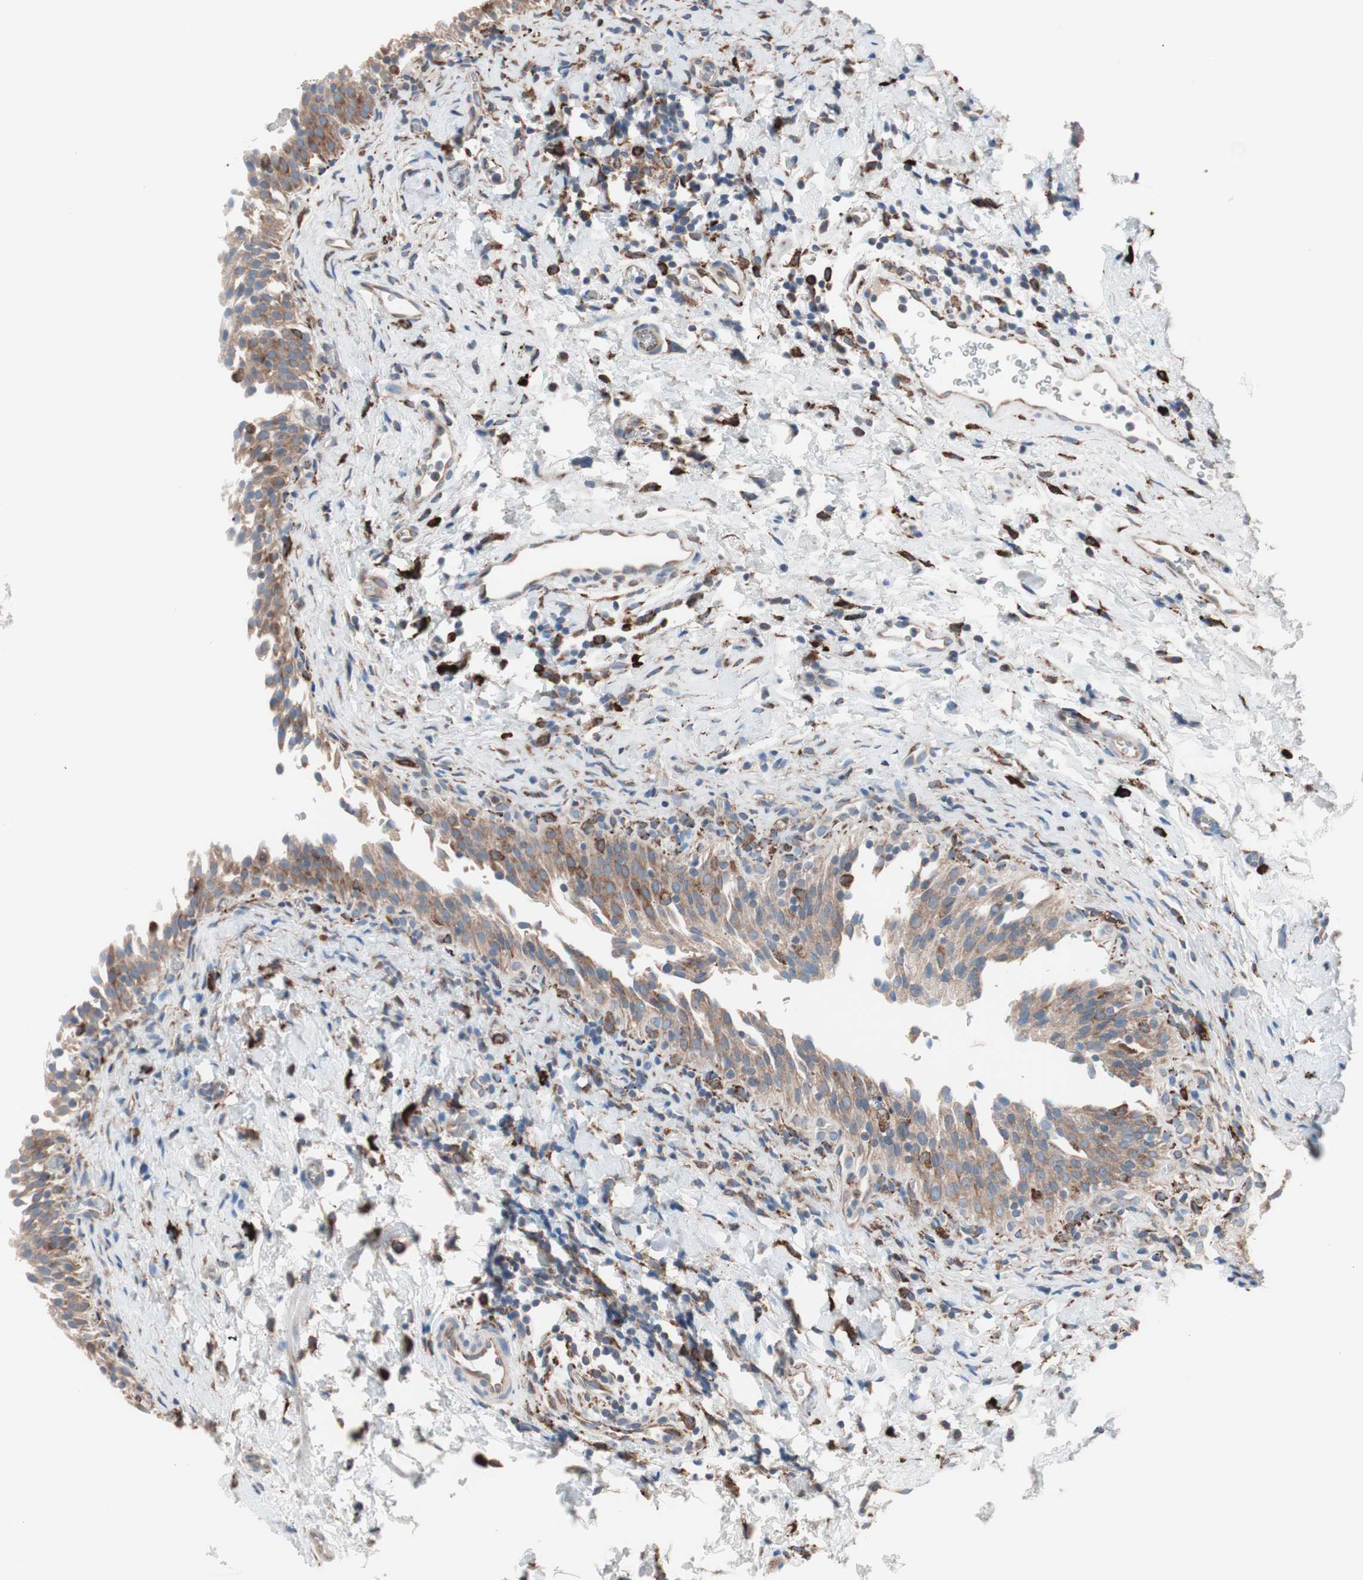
{"staining": {"intensity": "moderate", "quantity": ">75%", "location": "cytoplasmic/membranous"}, "tissue": "urinary bladder", "cell_type": "Urothelial cells", "image_type": "normal", "snomed": [{"axis": "morphology", "description": "Normal tissue, NOS"}, {"axis": "topography", "description": "Urinary bladder"}], "caption": "Protein staining of normal urinary bladder shows moderate cytoplasmic/membranous expression in about >75% of urothelial cells.", "gene": "SLC27A4", "patient": {"sex": "male", "age": 51}}